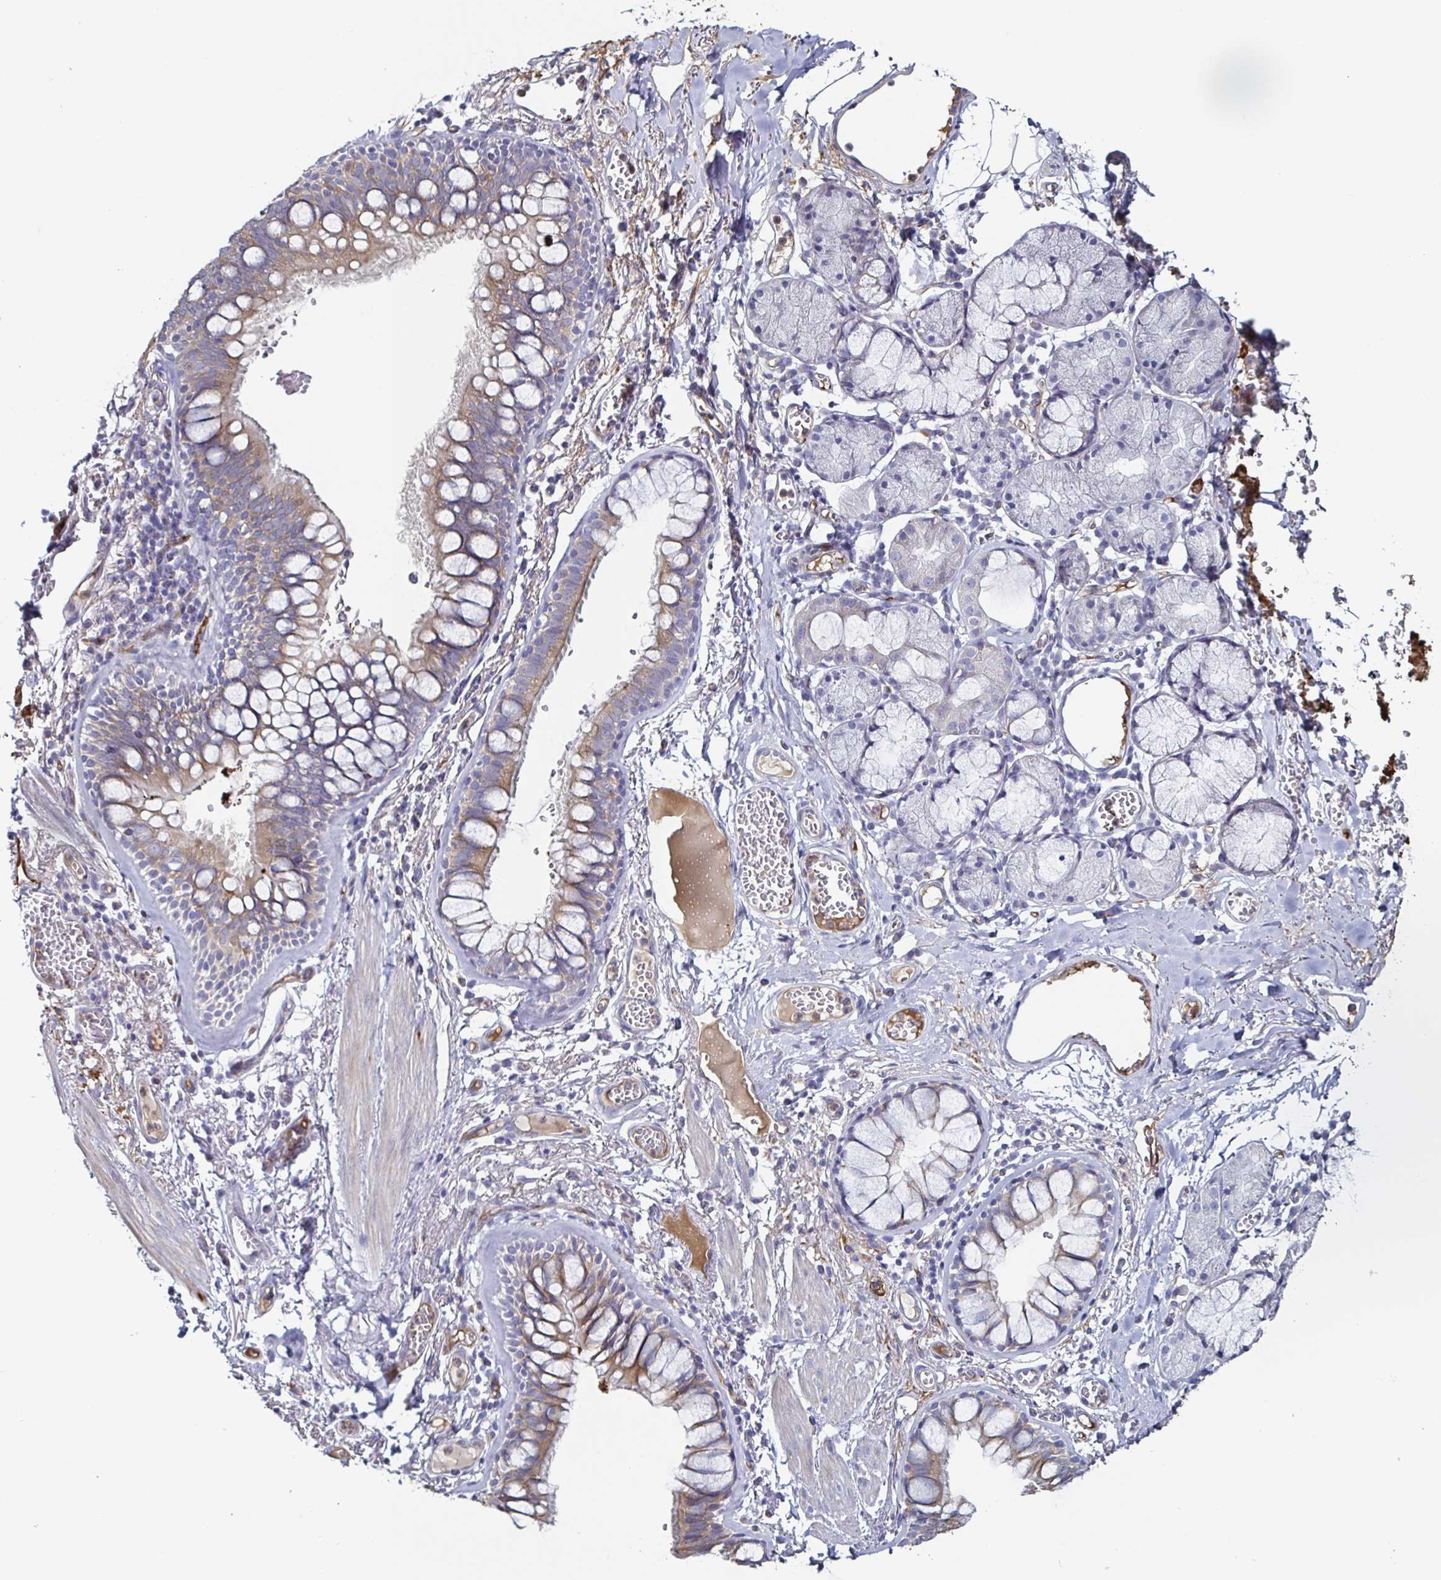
{"staining": {"intensity": "moderate", "quantity": ">75%", "location": "cytoplasmic/membranous"}, "tissue": "bronchus", "cell_type": "Respiratory epithelial cells", "image_type": "normal", "snomed": [{"axis": "morphology", "description": "Normal tissue, NOS"}, {"axis": "topography", "description": "Cartilage tissue"}, {"axis": "topography", "description": "Bronchus"}], "caption": "Immunohistochemistry staining of benign bronchus, which demonstrates medium levels of moderate cytoplasmic/membranous staining in approximately >75% of respiratory epithelial cells indicating moderate cytoplasmic/membranous protein expression. The staining was performed using DAB (3,3'-diaminobenzidine) (brown) for protein detection and nuclei were counterstained in hematoxylin (blue).", "gene": "ACSBG2", "patient": {"sex": "male", "age": 78}}